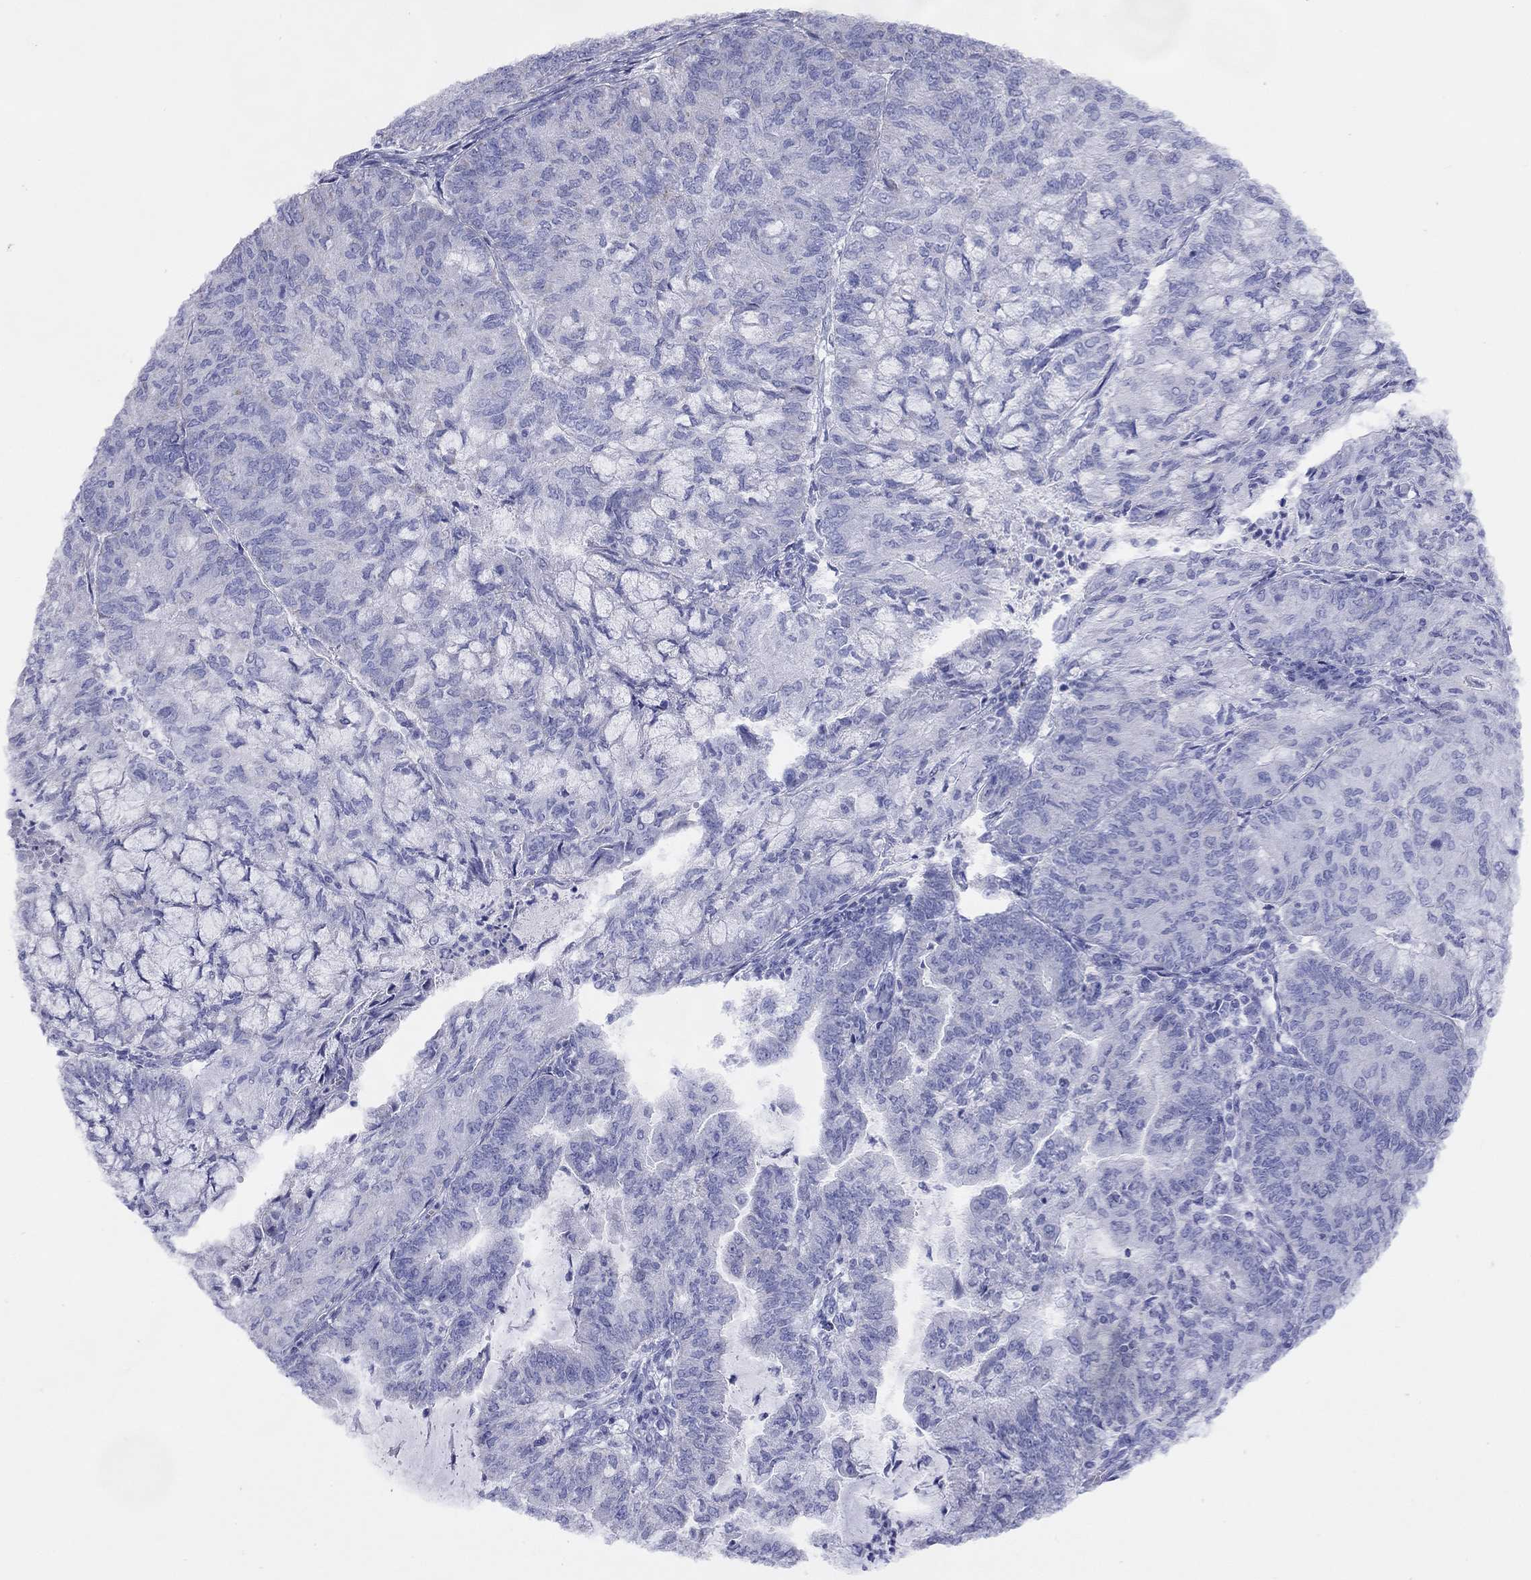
{"staining": {"intensity": "negative", "quantity": "none", "location": "none"}, "tissue": "endometrial cancer", "cell_type": "Tumor cells", "image_type": "cancer", "snomed": [{"axis": "morphology", "description": "Adenocarcinoma, NOS"}, {"axis": "topography", "description": "Endometrium"}], "caption": "Immunohistochemistry of endometrial cancer (adenocarcinoma) reveals no staining in tumor cells.", "gene": "DPY19L2", "patient": {"sex": "female", "age": 82}}